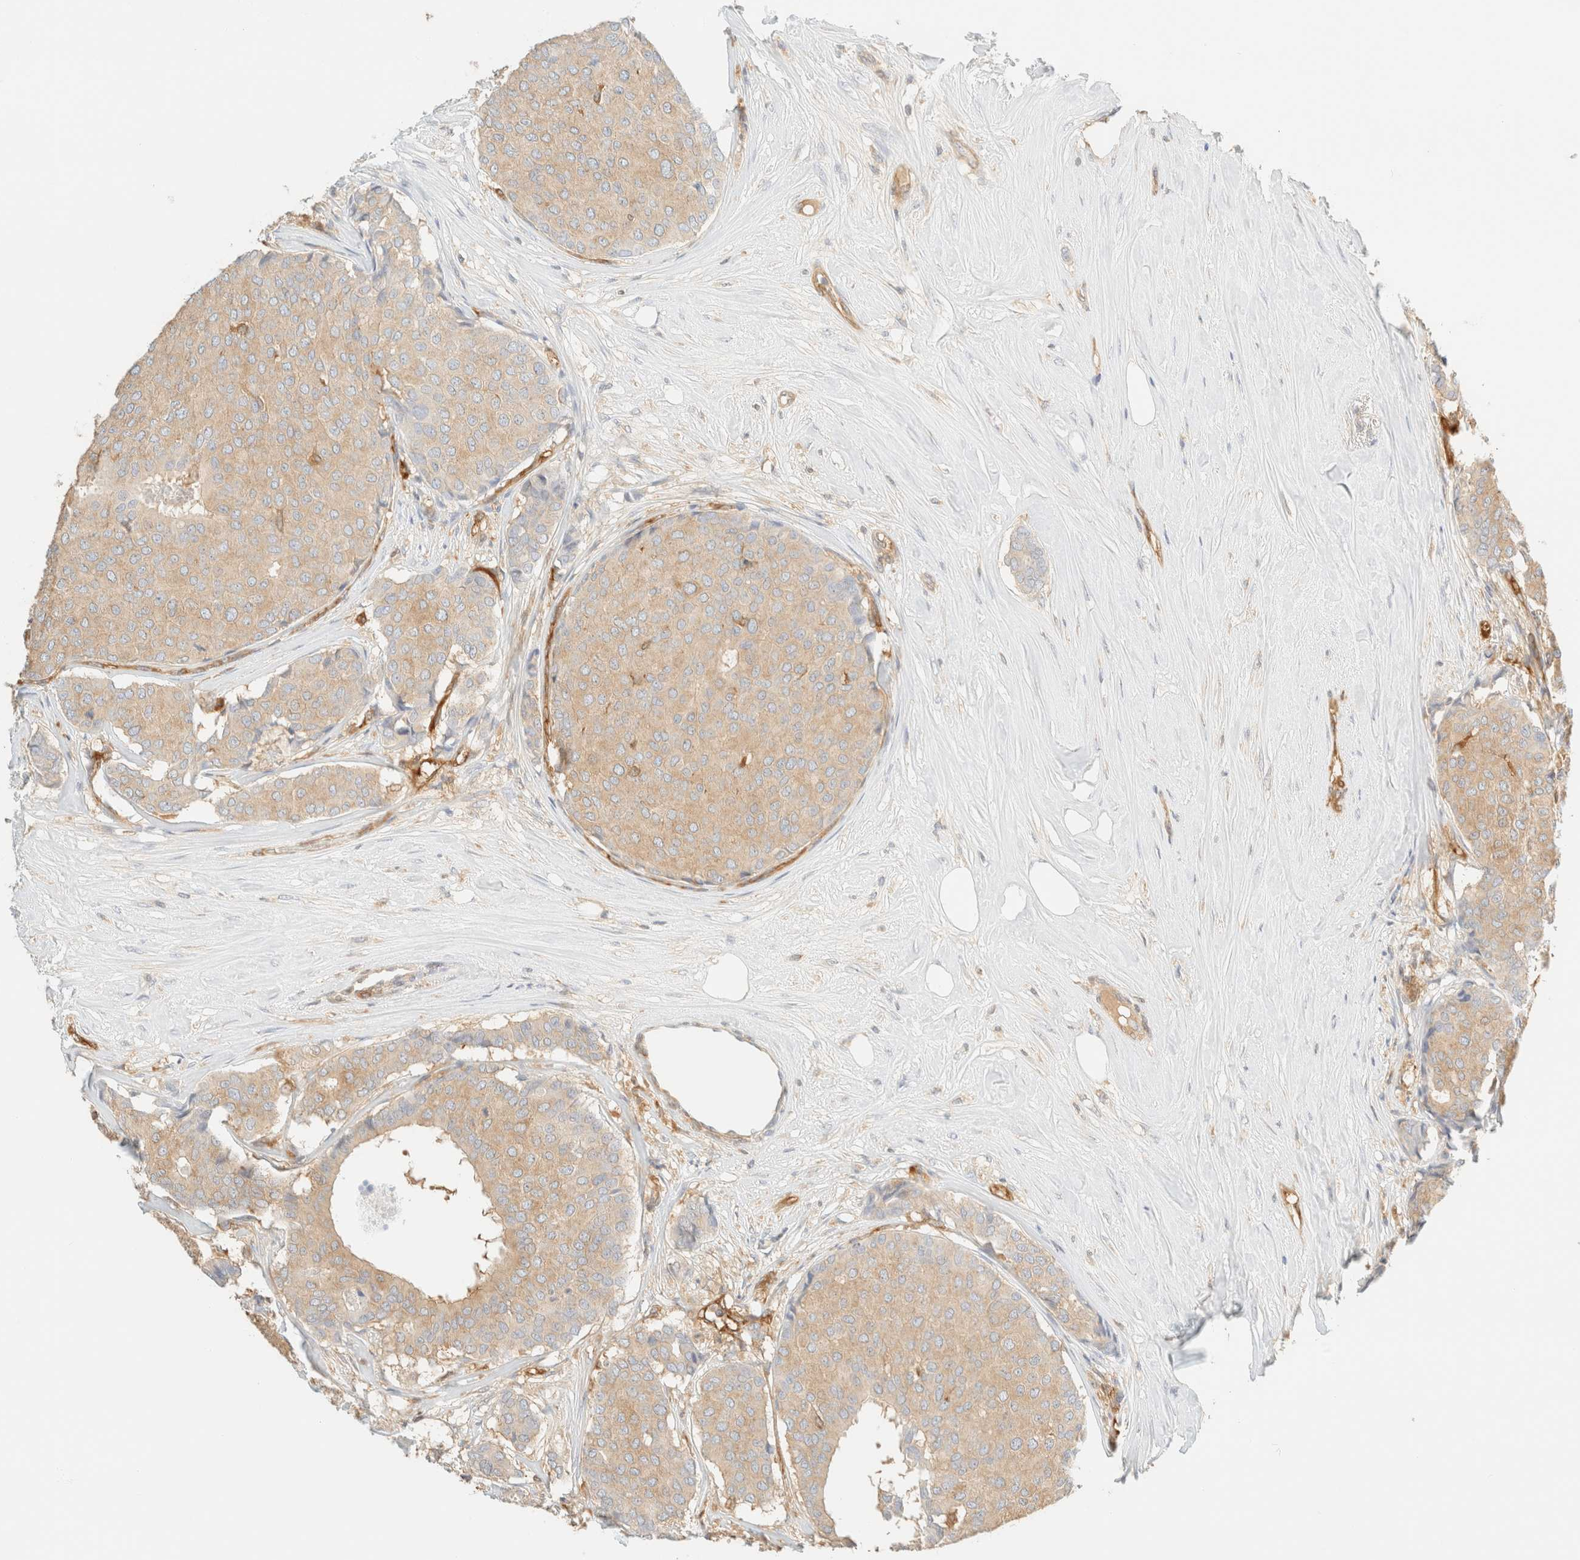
{"staining": {"intensity": "weak", "quantity": ">75%", "location": "cytoplasmic/membranous"}, "tissue": "breast cancer", "cell_type": "Tumor cells", "image_type": "cancer", "snomed": [{"axis": "morphology", "description": "Duct carcinoma"}, {"axis": "topography", "description": "Breast"}], "caption": "High-power microscopy captured an immunohistochemistry micrograph of invasive ductal carcinoma (breast), revealing weak cytoplasmic/membranous positivity in approximately >75% of tumor cells.", "gene": "FHOD1", "patient": {"sex": "female", "age": 75}}